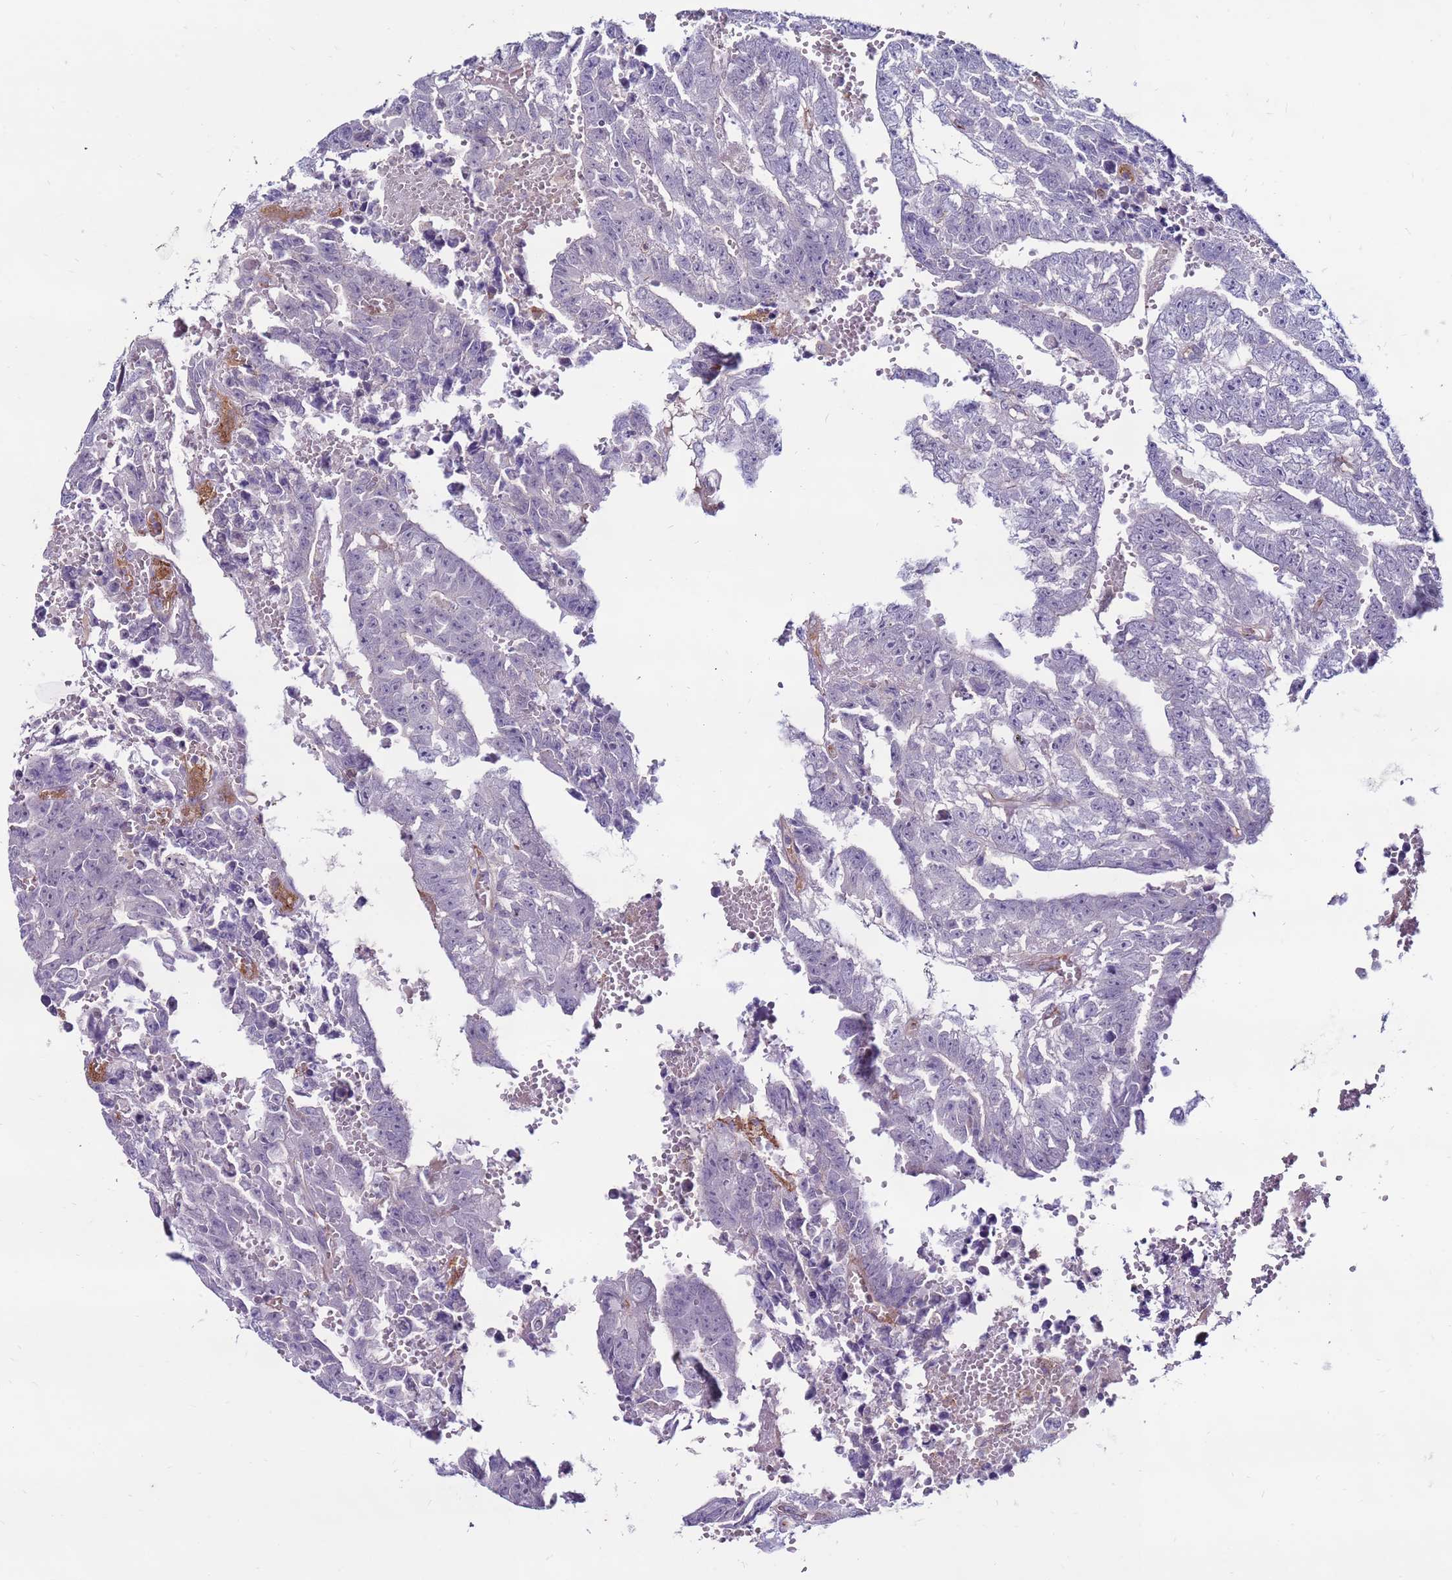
{"staining": {"intensity": "negative", "quantity": "none", "location": "none"}, "tissue": "testis cancer", "cell_type": "Tumor cells", "image_type": "cancer", "snomed": [{"axis": "morphology", "description": "Carcinoma, Embryonal, NOS"}, {"axis": "topography", "description": "Testis"}], "caption": "IHC histopathology image of neoplastic tissue: embryonal carcinoma (testis) stained with DAB (3,3'-diaminobenzidine) exhibits no significant protein expression in tumor cells. (DAB (3,3'-diaminobenzidine) immunohistochemistry (IHC) with hematoxylin counter stain).", "gene": "CLEC4M", "patient": {"sex": "male", "age": 25}}